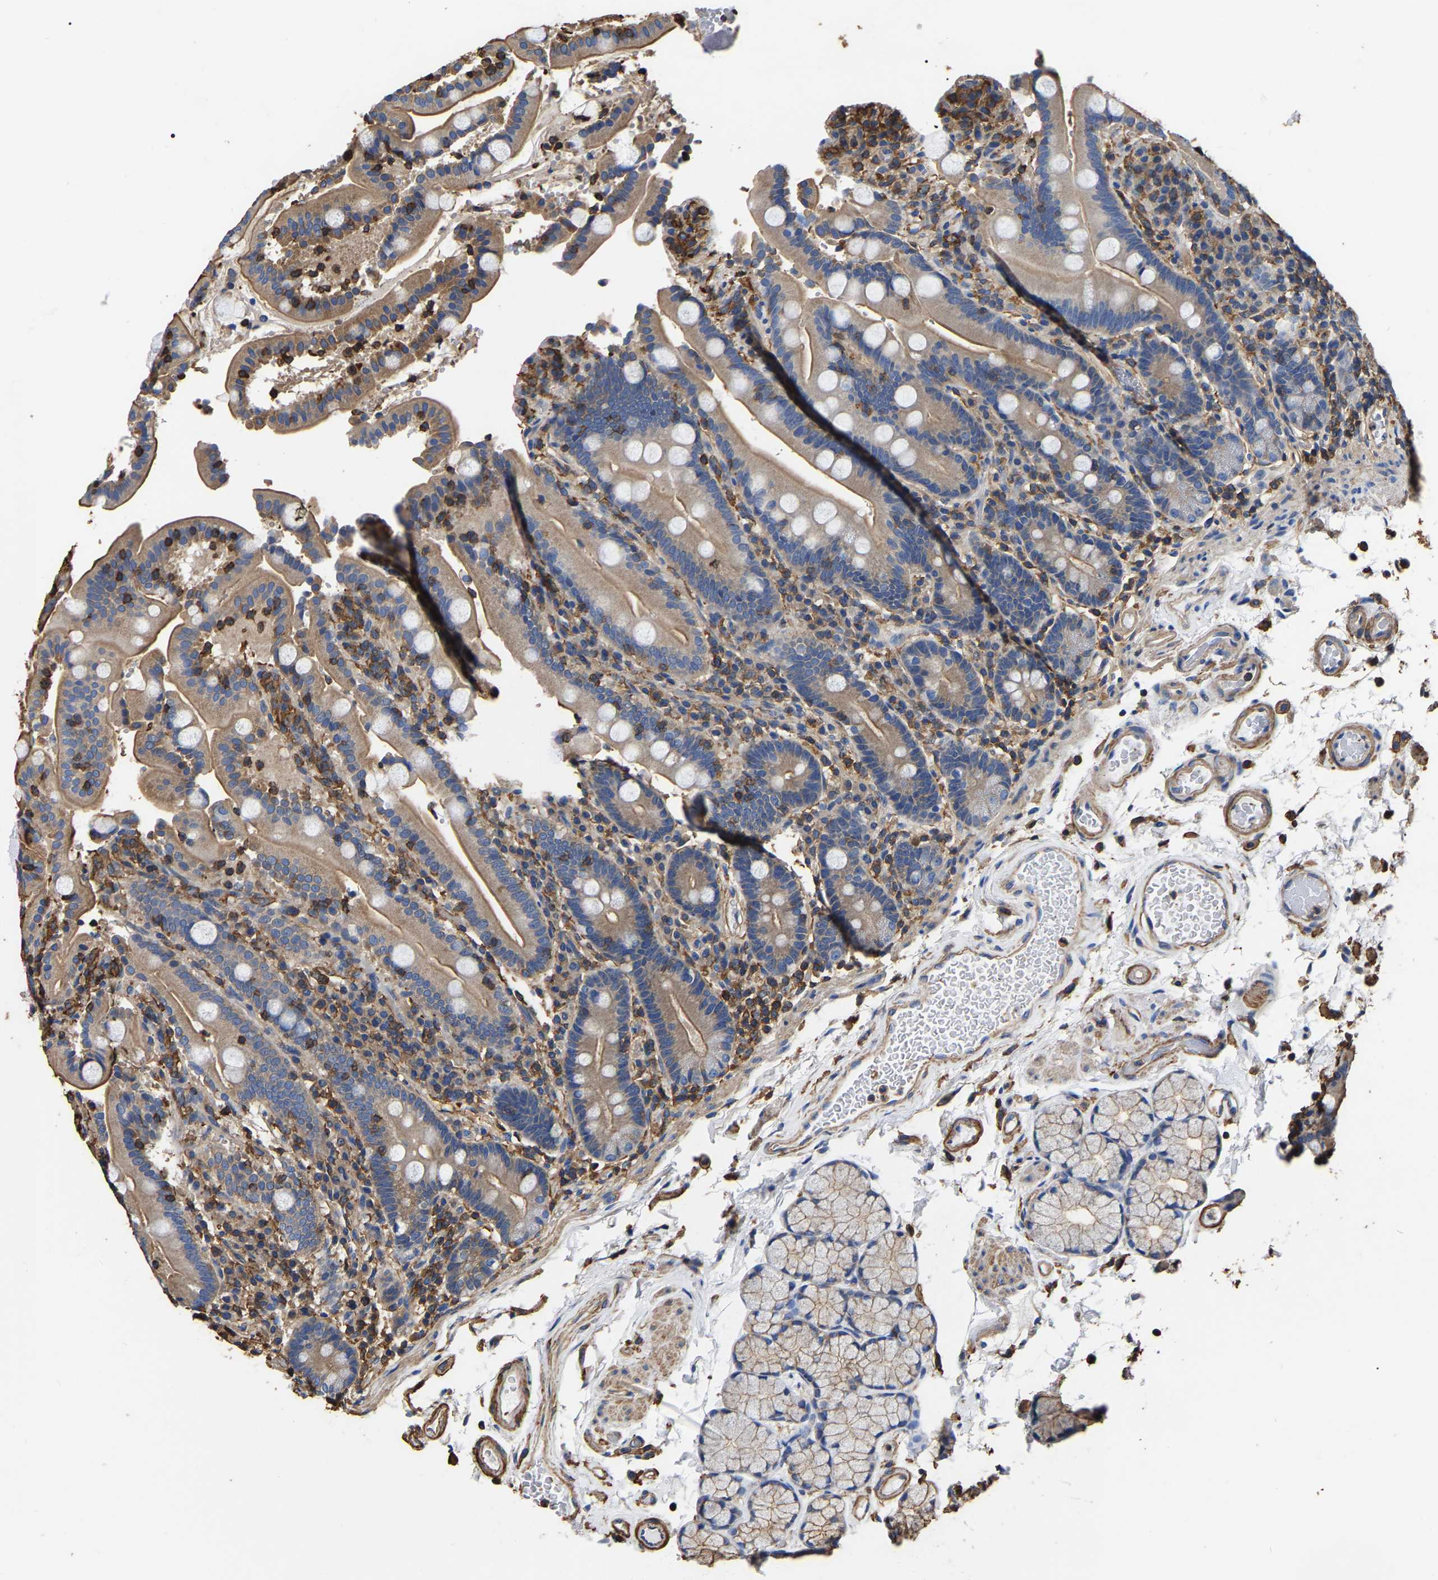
{"staining": {"intensity": "moderate", "quantity": ">75%", "location": "cytoplasmic/membranous"}, "tissue": "duodenum", "cell_type": "Glandular cells", "image_type": "normal", "snomed": [{"axis": "morphology", "description": "Normal tissue, NOS"}, {"axis": "topography", "description": "Small intestine, NOS"}], "caption": "Glandular cells demonstrate medium levels of moderate cytoplasmic/membranous positivity in about >75% of cells in benign human duodenum.", "gene": "ARMT1", "patient": {"sex": "female", "age": 71}}